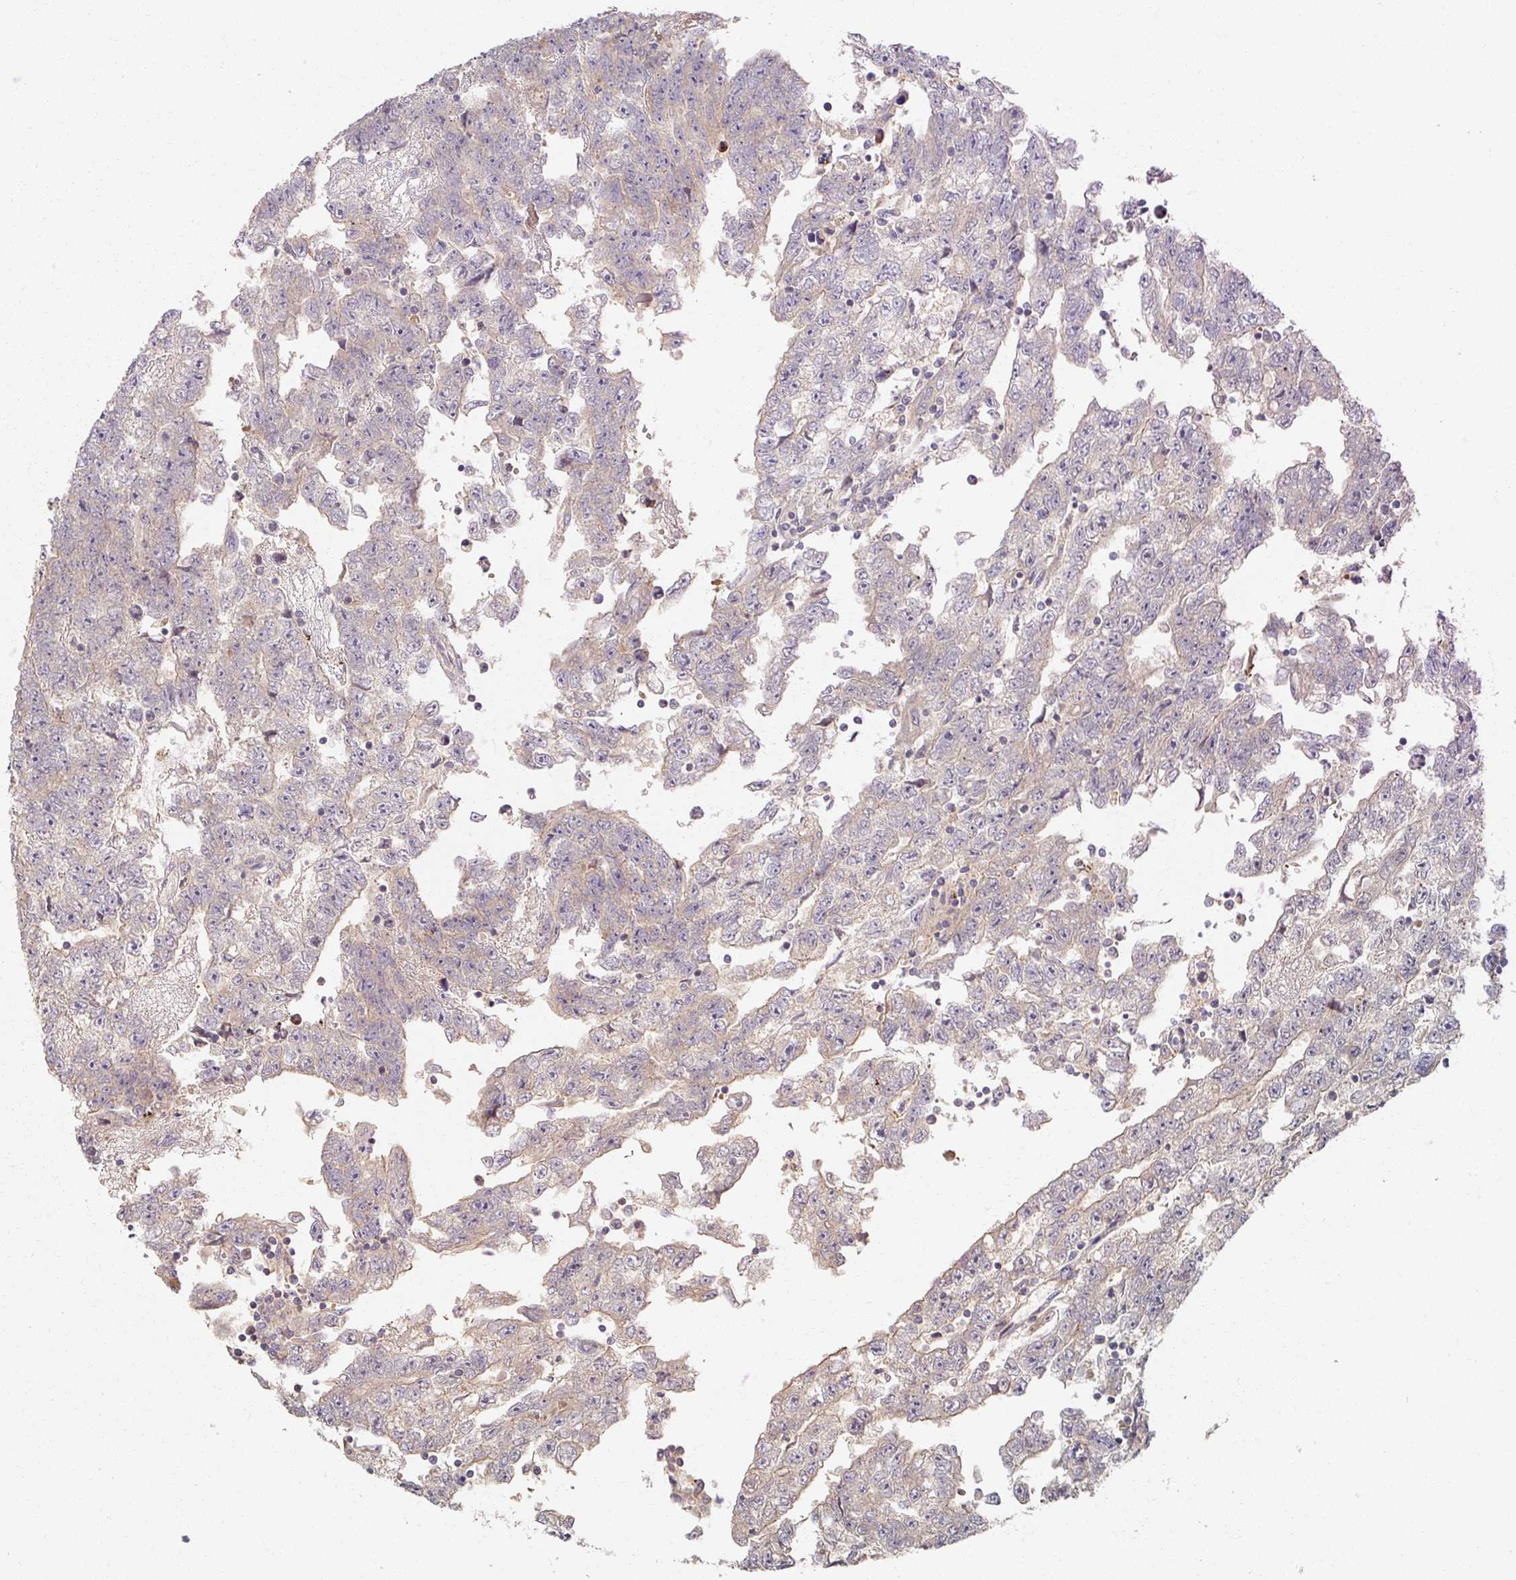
{"staining": {"intensity": "weak", "quantity": "<25%", "location": "cytoplasmic/membranous"}, "tissue": "testis cancer", "cell_type": "Tumor cells", "image_type": "cancer", "snomed": [{"axis": "morphology", "description": "Carcinoma, Embryonal, NOS"}, {"axis": "topography", "description": "Testis"}], "caption": "Immunohistochemistry (IHC) image of human testis cancer (embryonal carcinoma) stained for a protein (brown), which exhibits no expression in tumor cells.", "gene": "RB1CC1", "patient": {"sex": "male", "age": 25}}